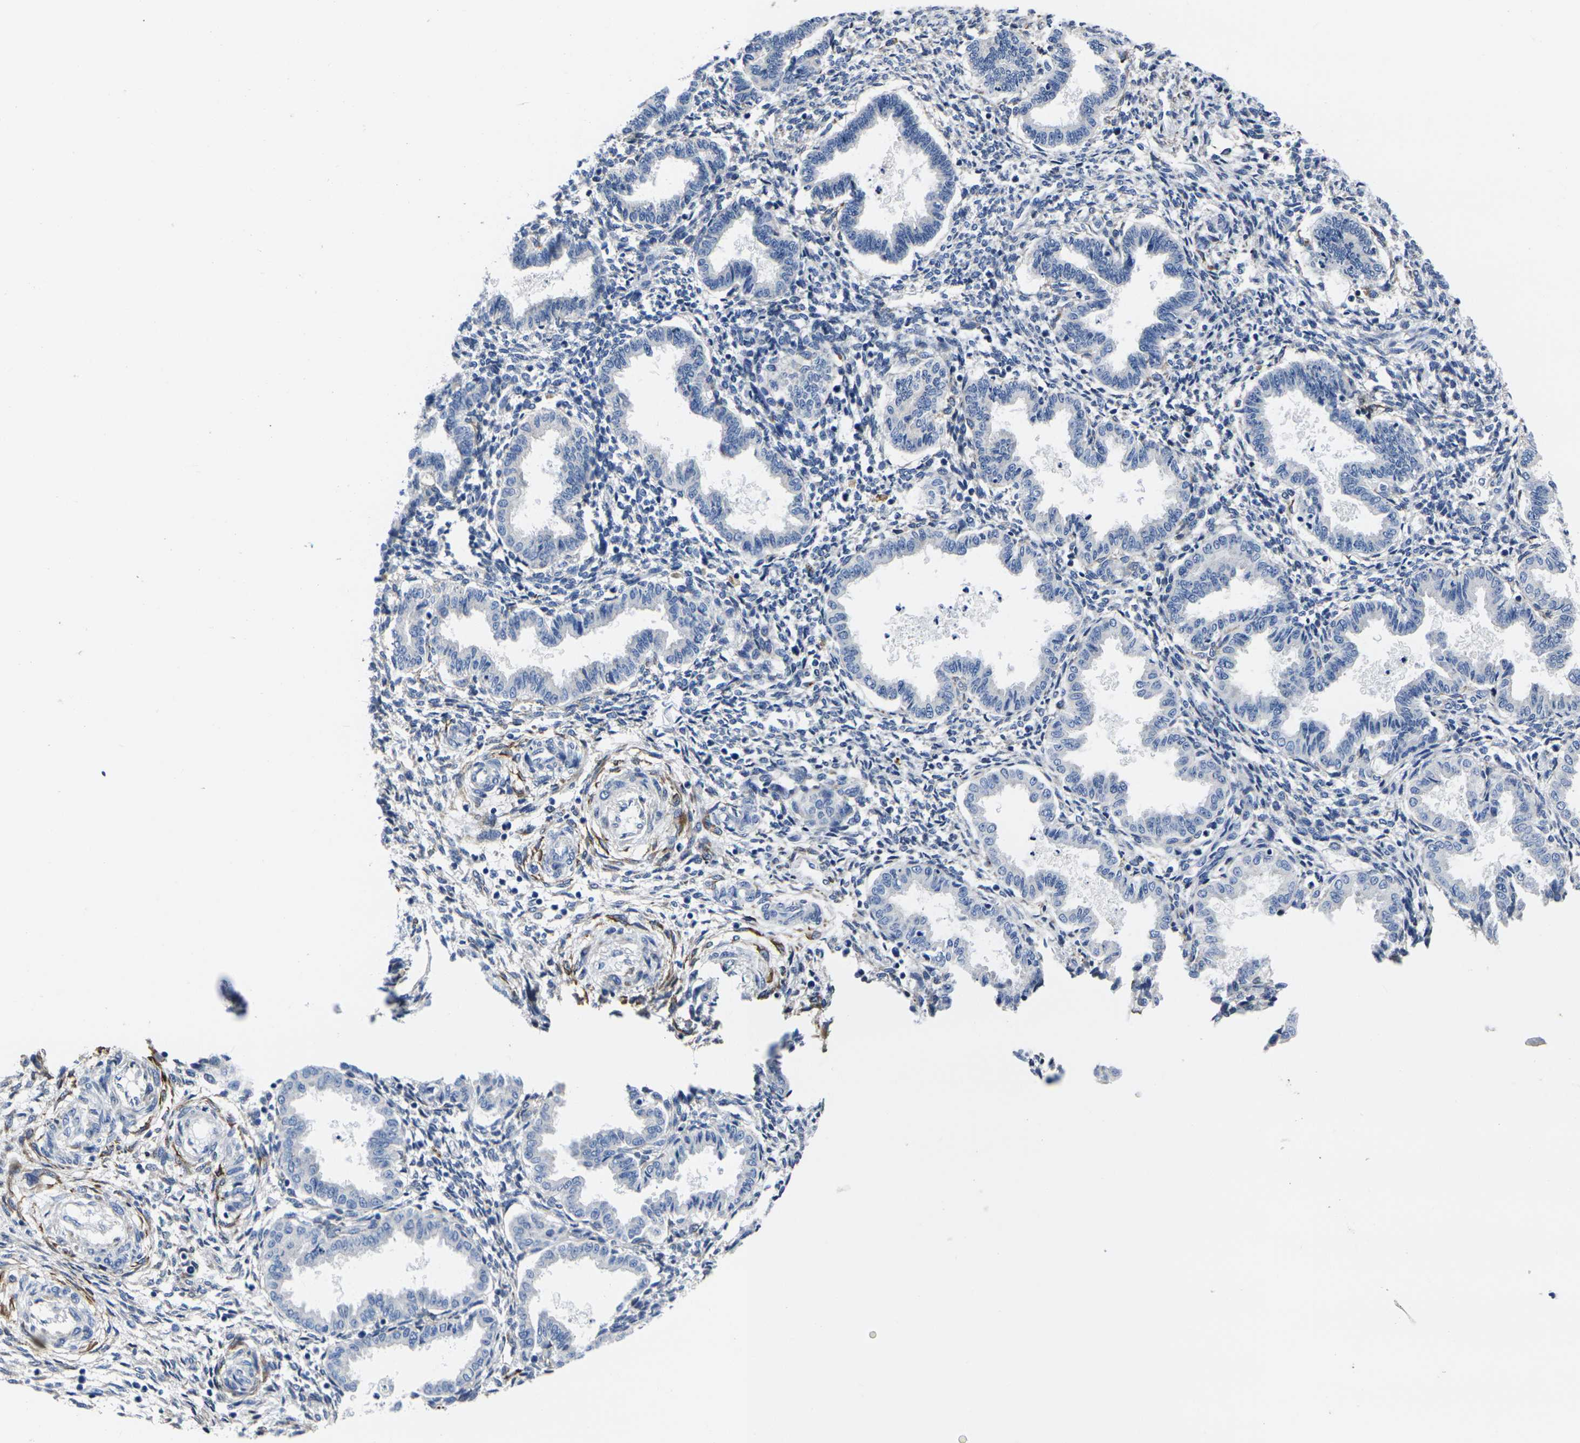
{"staining": {"intensity": "negative", "quantity": "none", "location": "none"}, "tissue": "endometrium", "cell_type": "Cells in endometrial stroma", "image_type": "normal", "snomed": [{"axis": "morphology", "description": "Normal tissue, NOS"}, {"axis": "topography", "description": "Endometrium"}], "caption": "Cells in endometrial stroma show no significant protein staining in unremarkable endometrium.", "gene": "CYP2C8", "patient": {"sex": "female", "age": 33}}